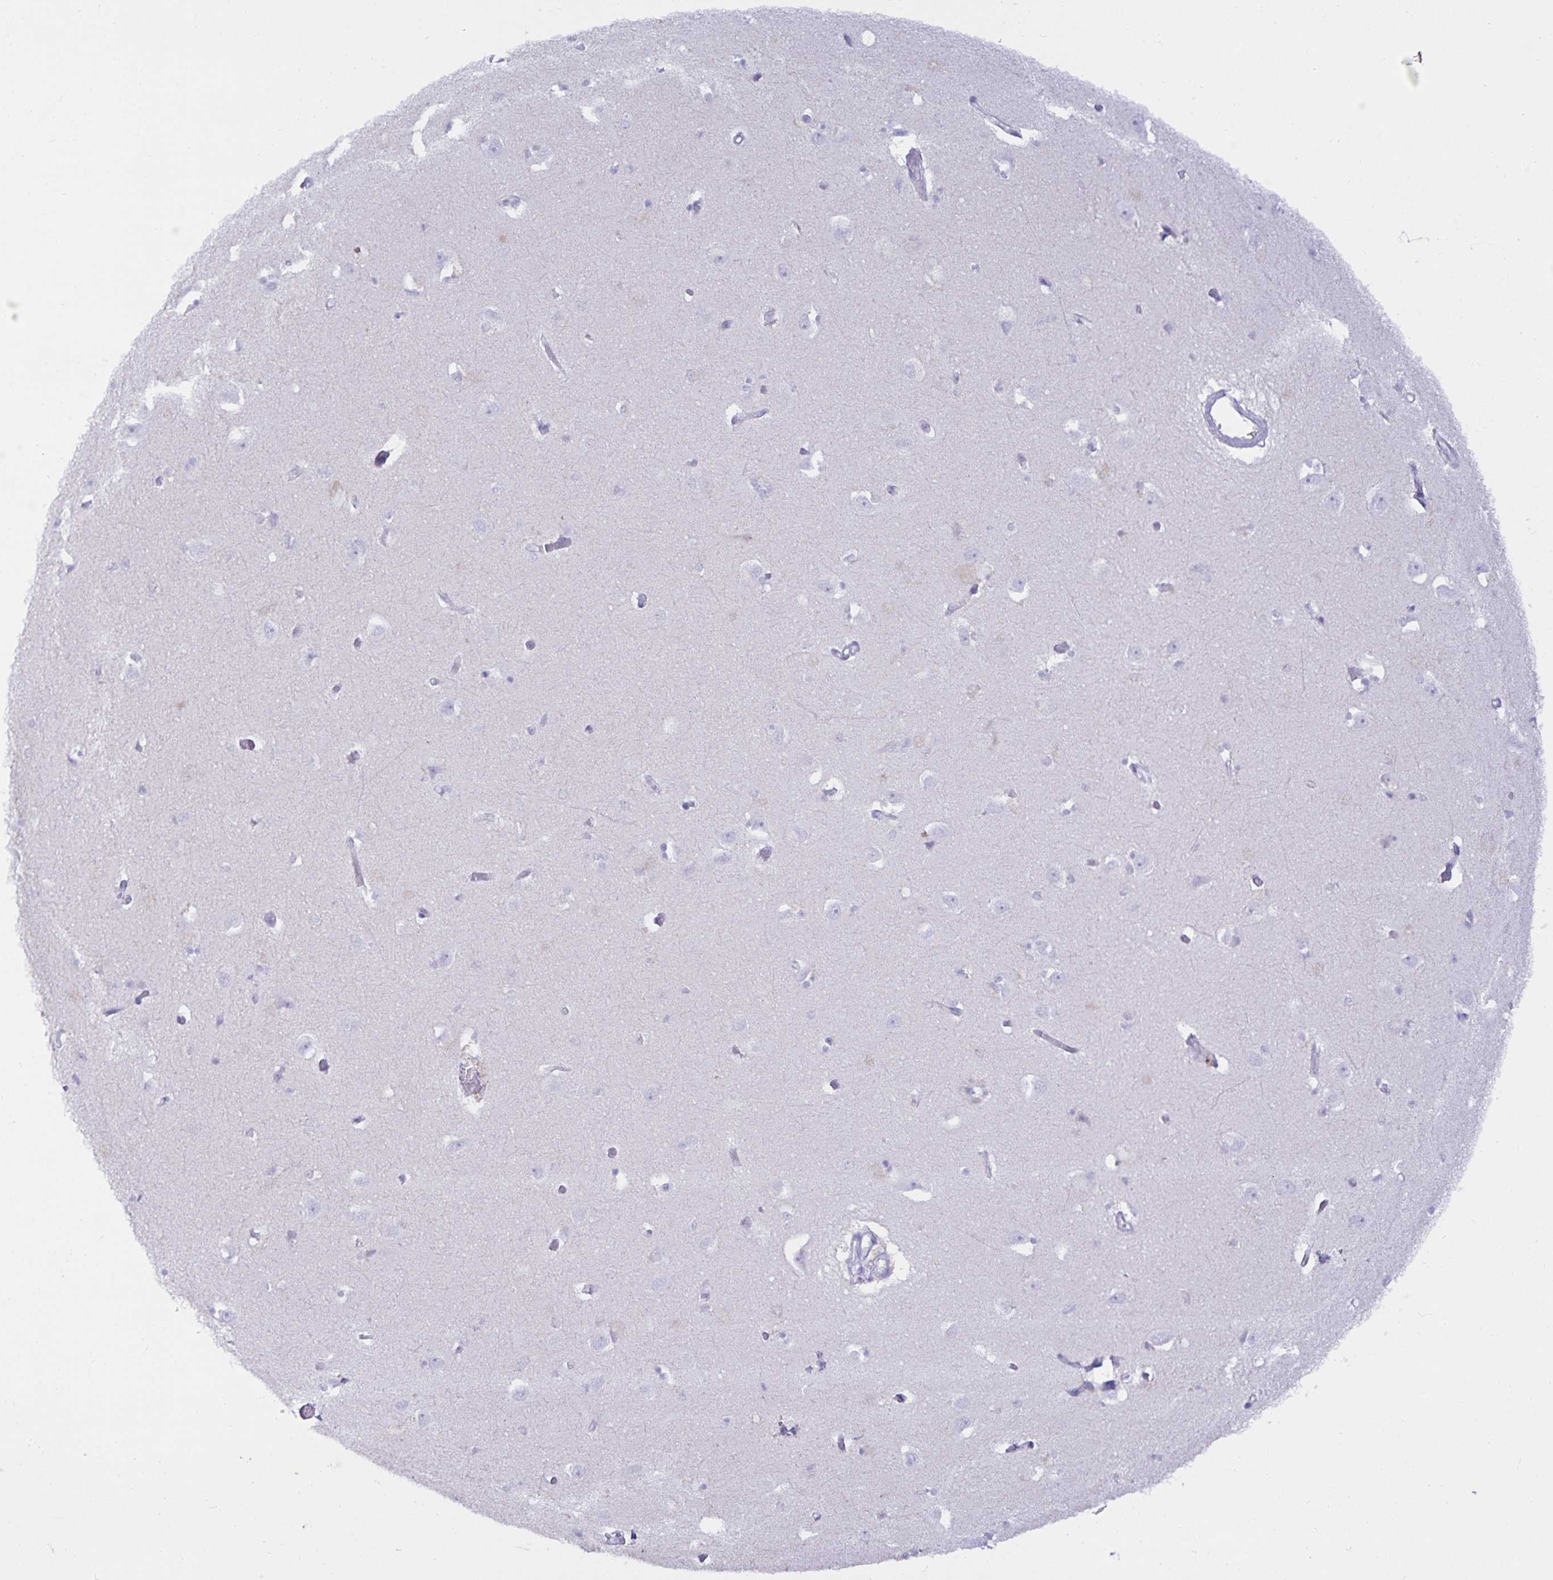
{"staining": {"intensity": "negative", "quantity": "none", "location": "none"}, "tissue": "caudate", "cell_type": "Glial cells", "image_type": "normal", "snomed": [{"axis": "morphology", "description": "Normal tissue, NOS"}, {"axis": "topography", "description": "Lateral ventricle wall"}, {"axis": "topography", "description": "Hippocampus"}], "caption": "The histopathology image exhibits no significant positivity in glial cells of caudate.", "gene": "MON2", "patient": {"sex": "female", "age": 63}}